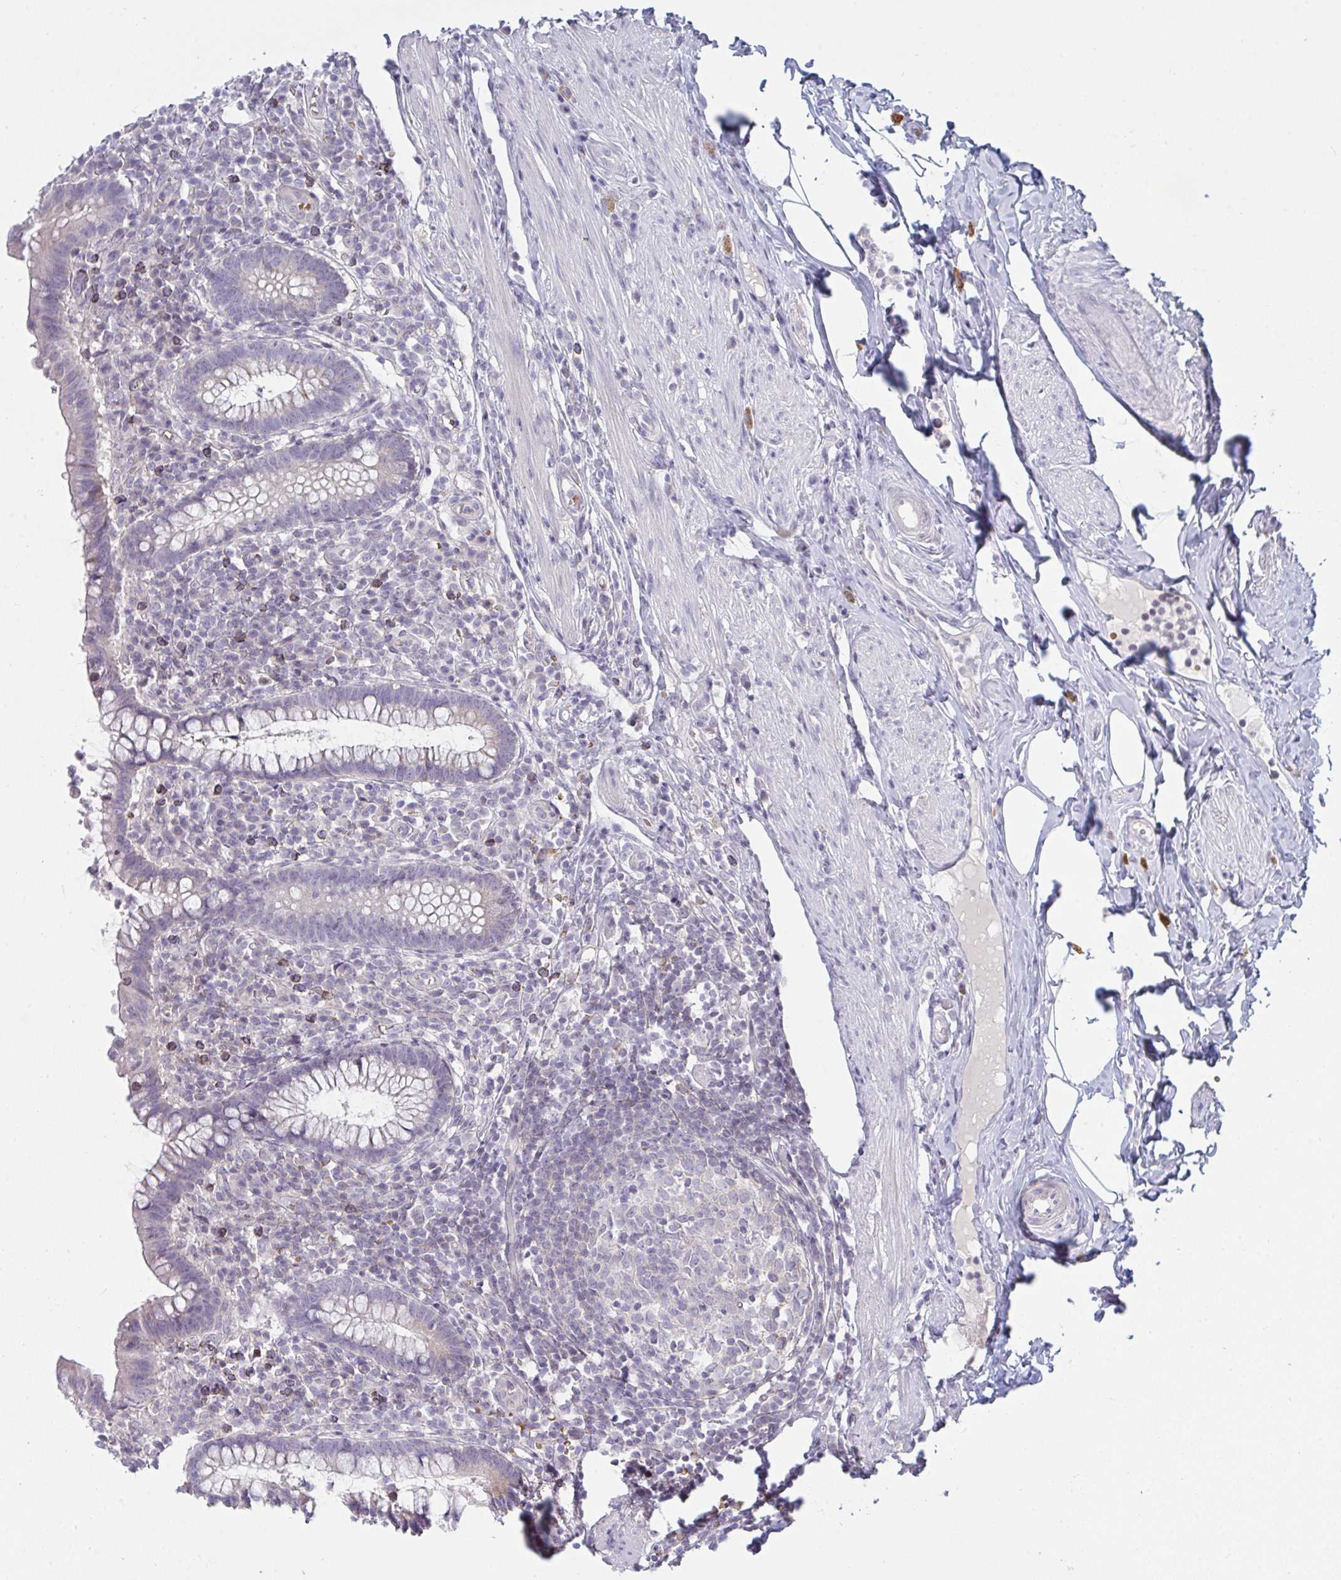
{"staining": {"intensity": "weak", "quantity": "<25%", "location": "cytoplasmic/membranous"}, "tissue": "appendix", "cell_type": "Glandular cells", "image_type": "normal", "snomed": [{"axis": "morphology", "description": "Normal tissue, NOS"}, {"axis": "topography", "description": "Appendix"}], "caption": "This photomicrograph is of benign appendix stained with IHC to label a protein in brown with the nuclei are counter-stained blue. There is no positivity in glandular cells. (DAB (3,3'-diaminobenzidine) IHC, high magnification).", "gene": "SHB", "patient": {"sex": "female", "age": 56}}